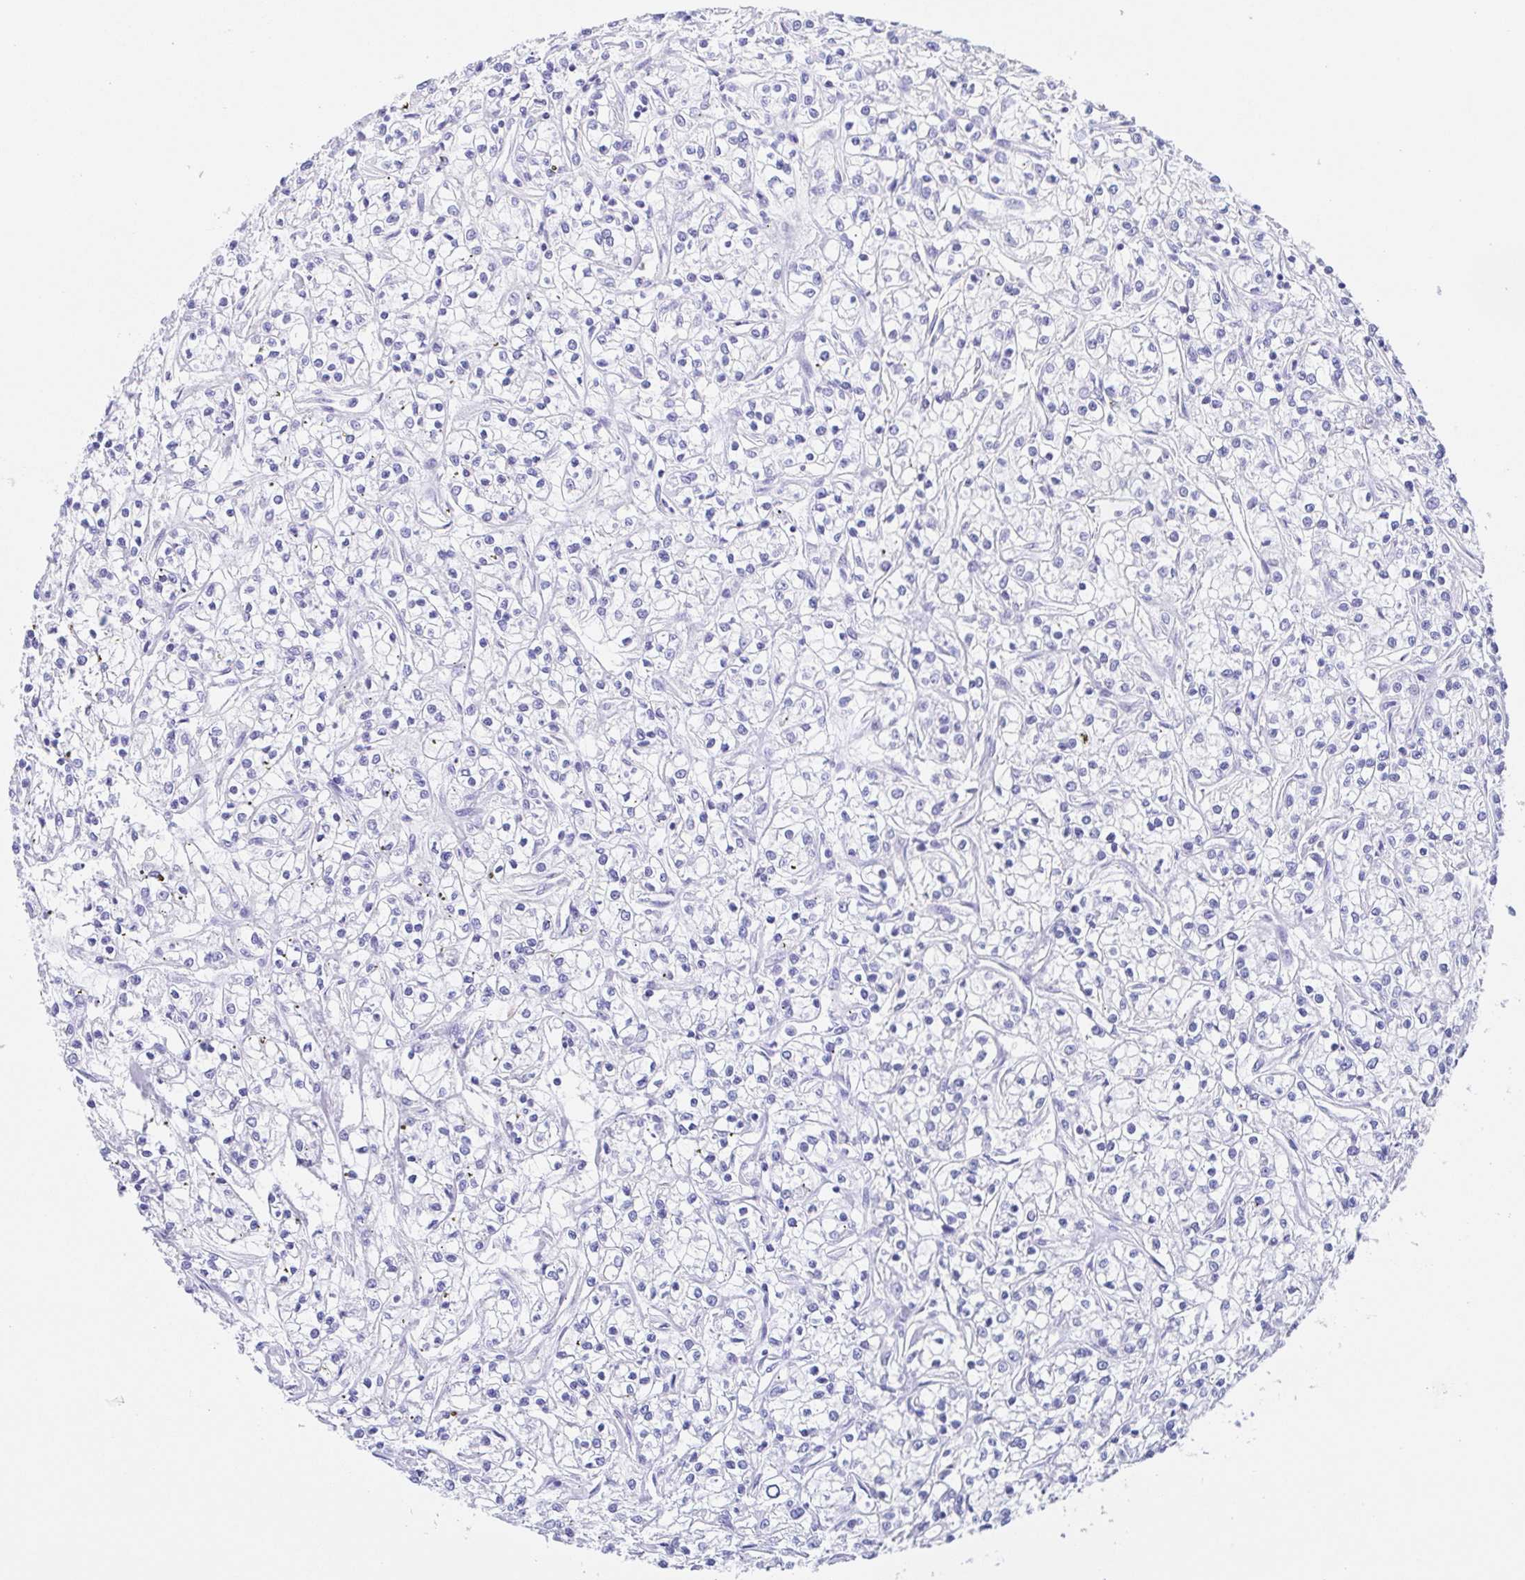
{"staining": {"intensity": "negative", "quantity": "none", "location": "none"}, "tissue": "renal cancer", "cell_type": "Tumor cells", "image_type": "cancer", "snomed": [{"axis": "morphology", "description": "Adenocarcinoma, NOS"}, {"axis": "topography", "description": "Kidney"}], "caption": "Image shows no significant protein staining in tumor cells of renal cancer (adenocarcinoma).", "gene": "SCG3", "patient": {"sex": "female", "age": 59}}